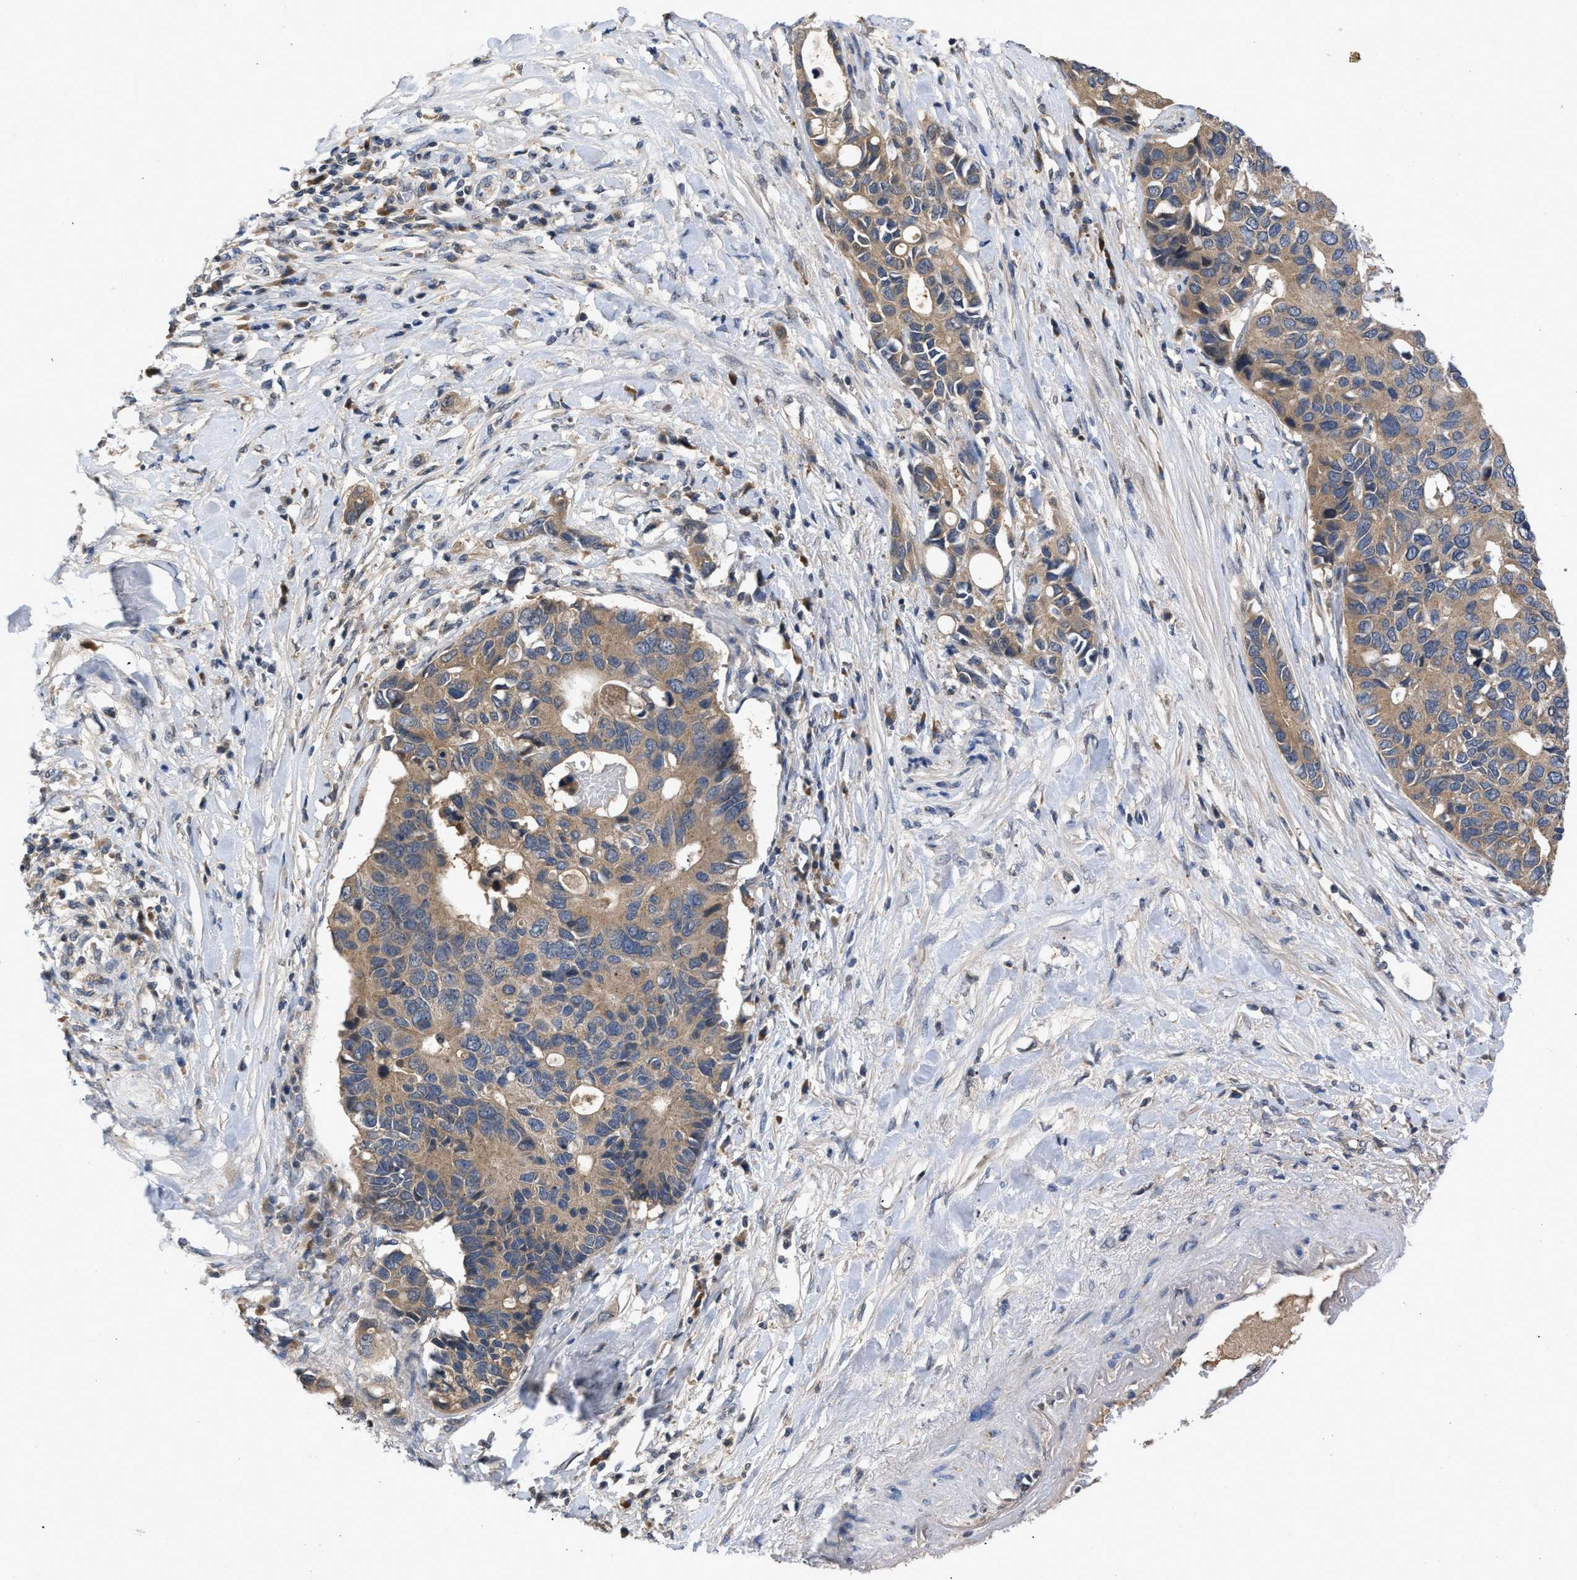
{"staining": {"intensity": "moderate", "quantity": ">75%", "location": "cytoplasmic/membranous"}, "tissue": "pancreatic cancer", "cell_type": "Tumor cells", "image_type": "cancer", "snomed": [{"axis": "morphology", "description": "Adenocarcinoma, NOS"}, {"axis": "topography", "description": "Pancreas"}], "caption": "Immunohistochemistry (DAB (3,3'-diaminobenzidine)) staining of human pancreatic cancer (adenocarcinoma) demonstrates moderate cytoplasmic/membranous protein staining in about >75% of tumor cells.", "gene": "VPS4A", "patient": {"sex": "female", "age": 56}}